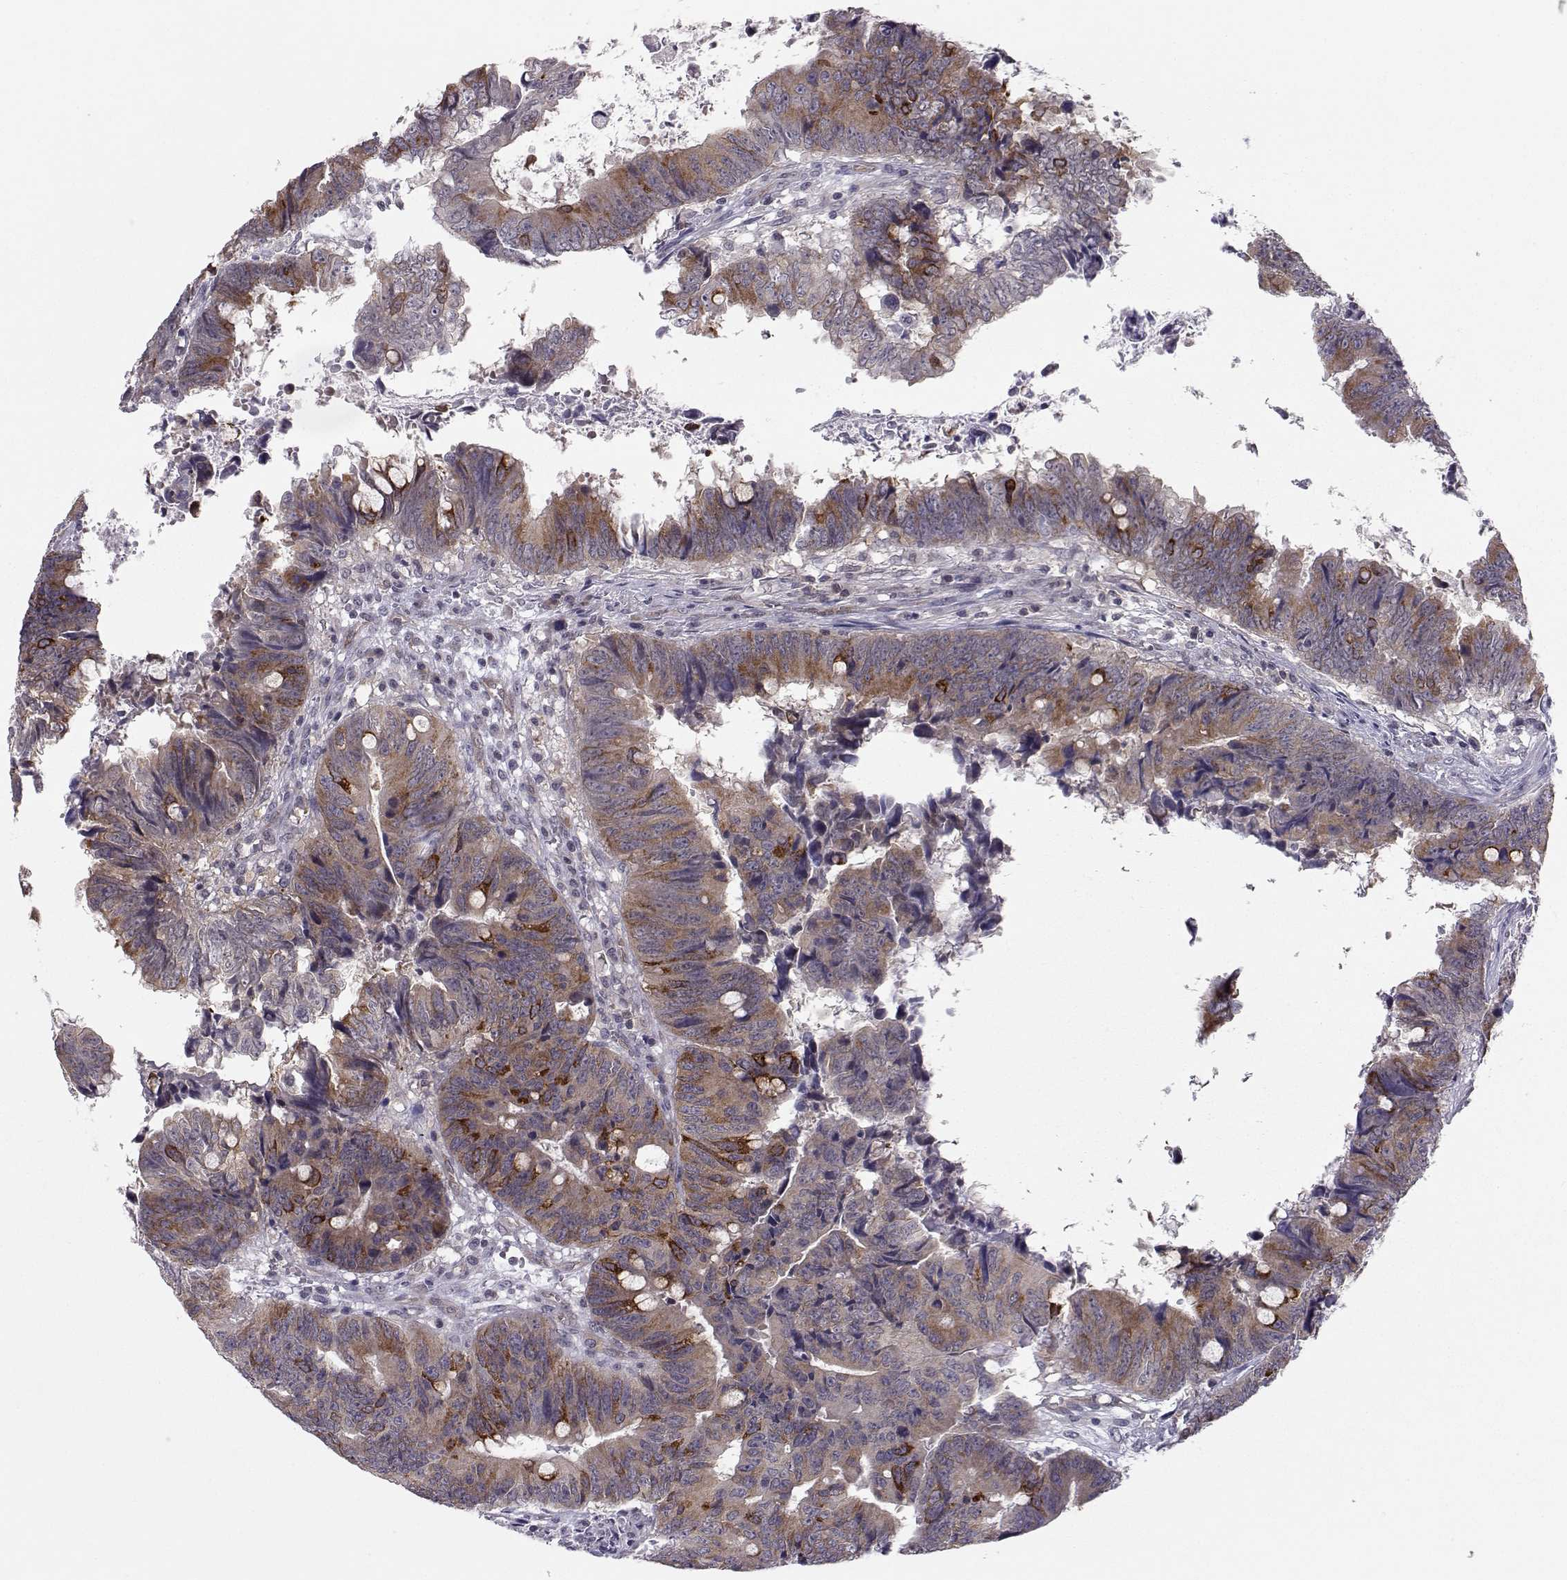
{"staining": {"intensity": "strong", "quantity": "25%-75%", "location": "cytoplasmic/membranous"}, "tissue": "colorectal cancer", "cell_type": "Tumor cells", "image_type": "cancer", "snomed": [{"axis": "morphology", "description": "Adenocarcinoma, NOS"}, {"axis": "topography", "description": "Colon"}], "caption": "Protein positivity by immunohistochemistry shows strong cytoplasmic/membranous positivity in about 25%-75% of tumor cells in adenocarcinoma (colorectal).", "gene": "KIF13B", "patient": {"sex": "female", "age": 82}}